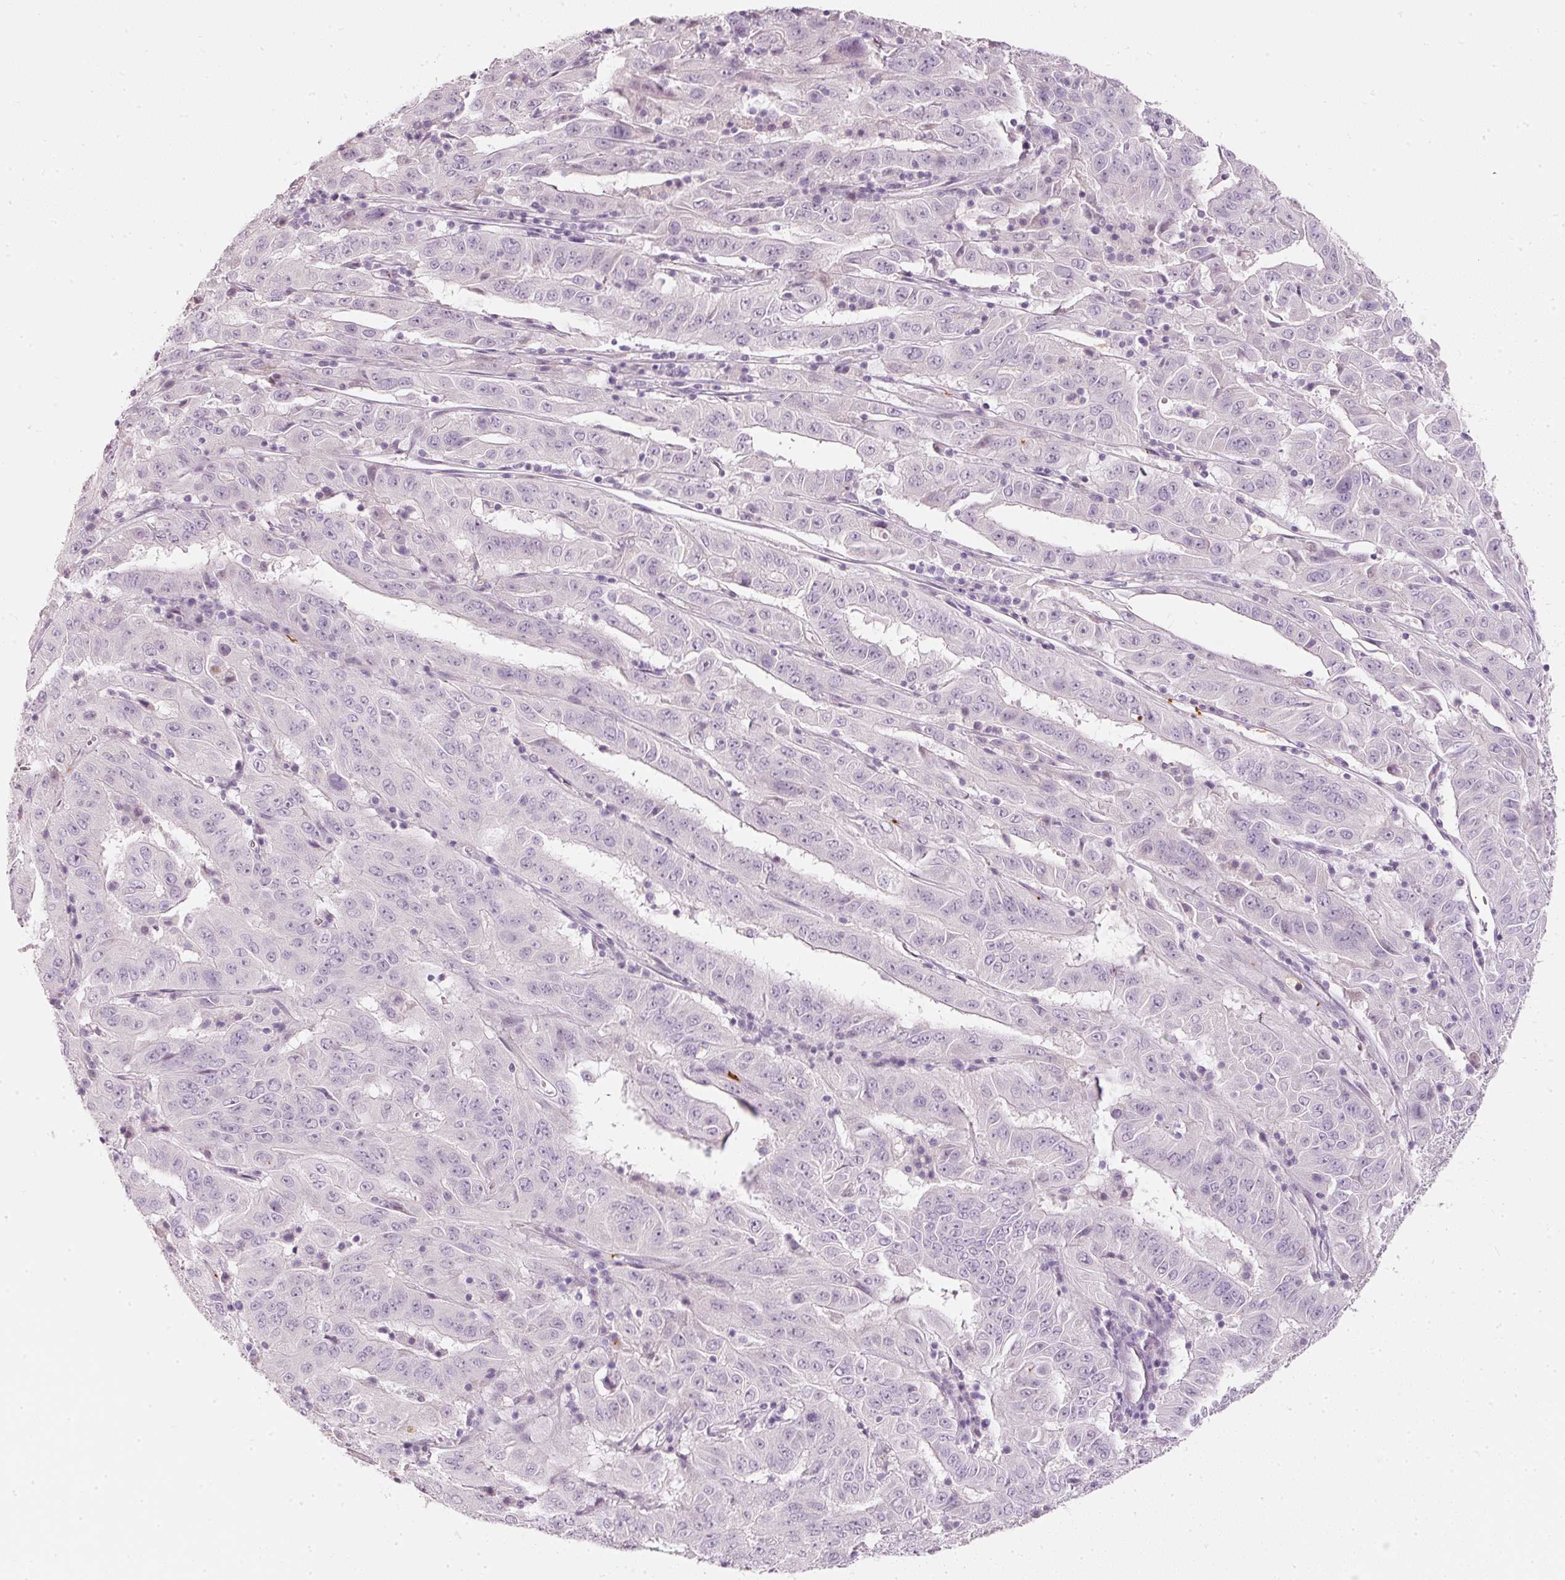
{"staining": {"intensity": "negative", "quantity": "none", "location": "none"}, "tissue": "pancreatic cancer", "cell_type": "Tumor cells", "image_type": "cancer", "snomed": [{"axis": "morphology", "description": "Adenocarcinoma, NOS"}, {"axis": "topography", "description": "Pancreas"}], "caption": "DAB (3,3'-diaminobenzidine) immunohistochemical staining of pancreatic adenocarcinoma reveals no significant expression in tumor cells.", "gene": "LECT2", "patient": {"sex": "male", "age": 63}}